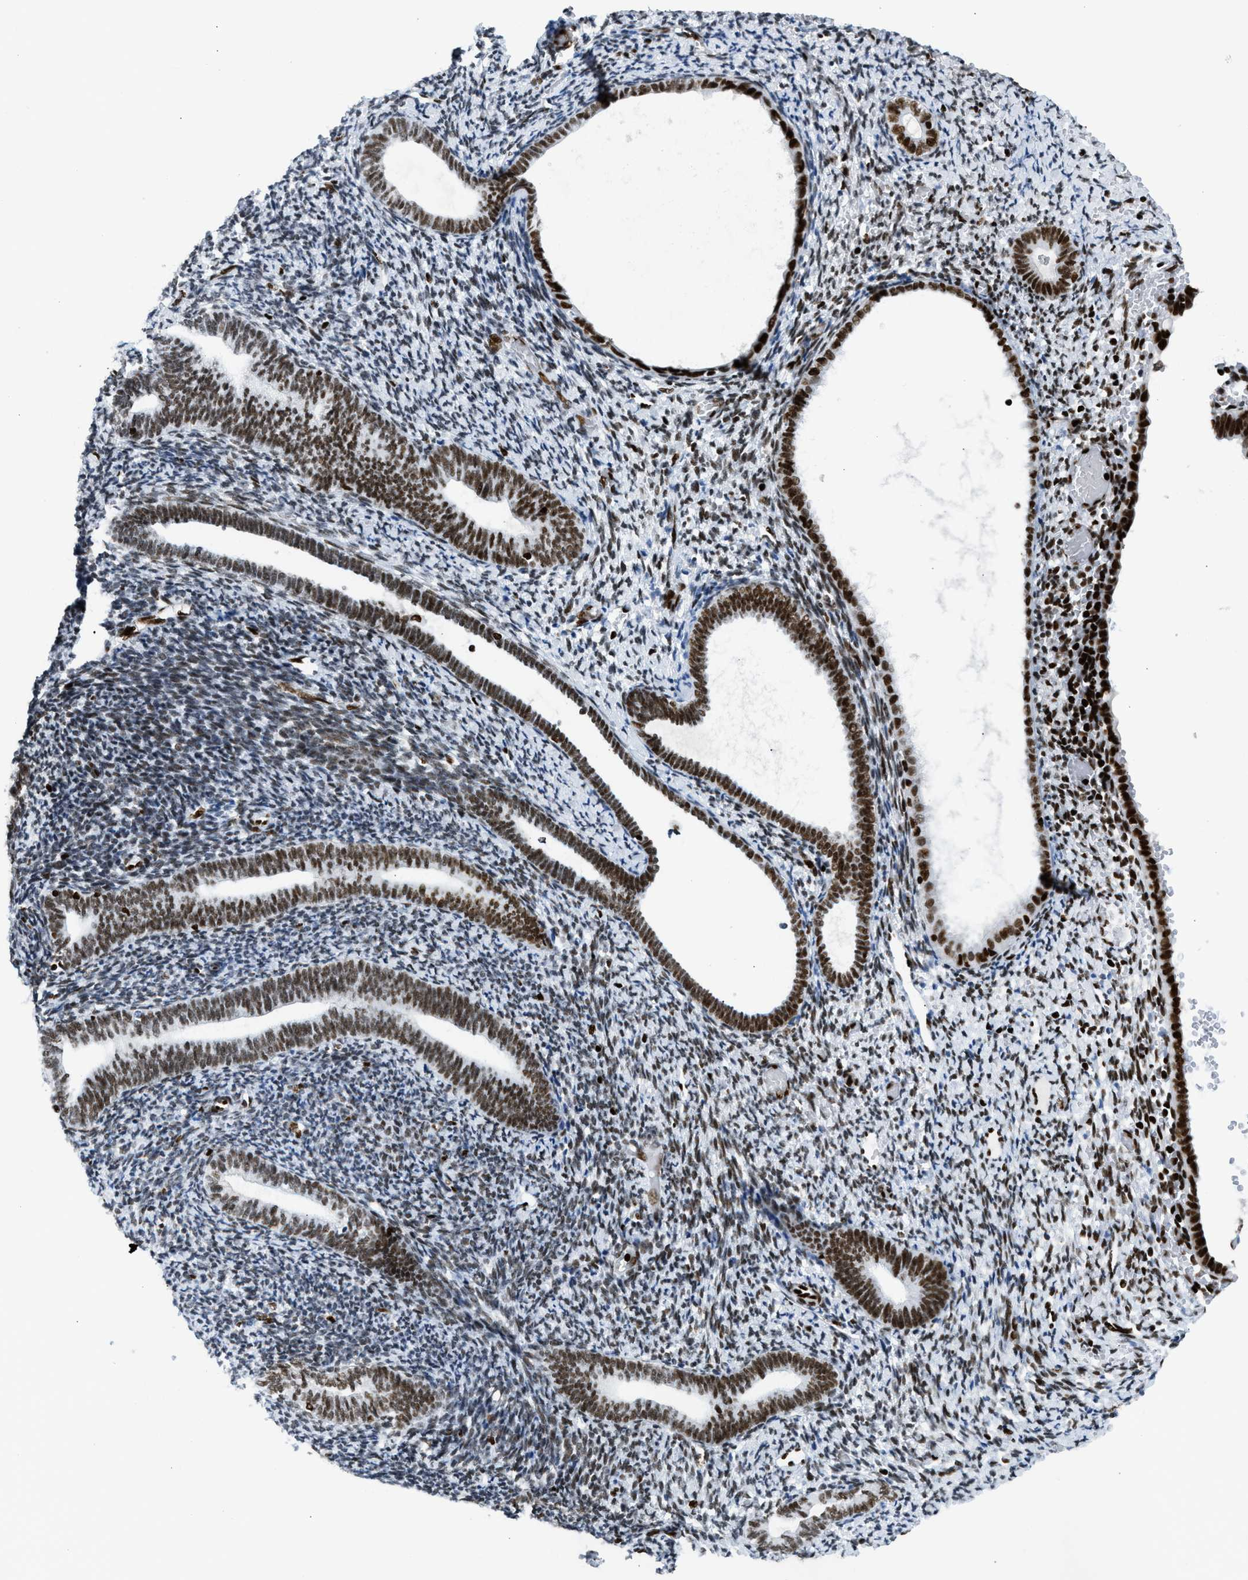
{"staining": {"intensity": "strong", "quantity": ">75%", "location": "nuclear"}, "tissue": "endometrium", "cell_type": "Cells in endometrial stroma", "image_type": "normal", "snomed": [{"axis": "morphology", "description": "Normal tissue, NOS"}, {"axis": "topography", "description": "Endometrium"}], "caption": "DAB (3,3'-diaminobenzidine) immunohistochemical staining of normal human endometrium exhibits strong nuclear protein expression in about >75% of cells in endometrial stroma.", "gene": "PIF1", "patient": {"sex": "female", "age": 66}}